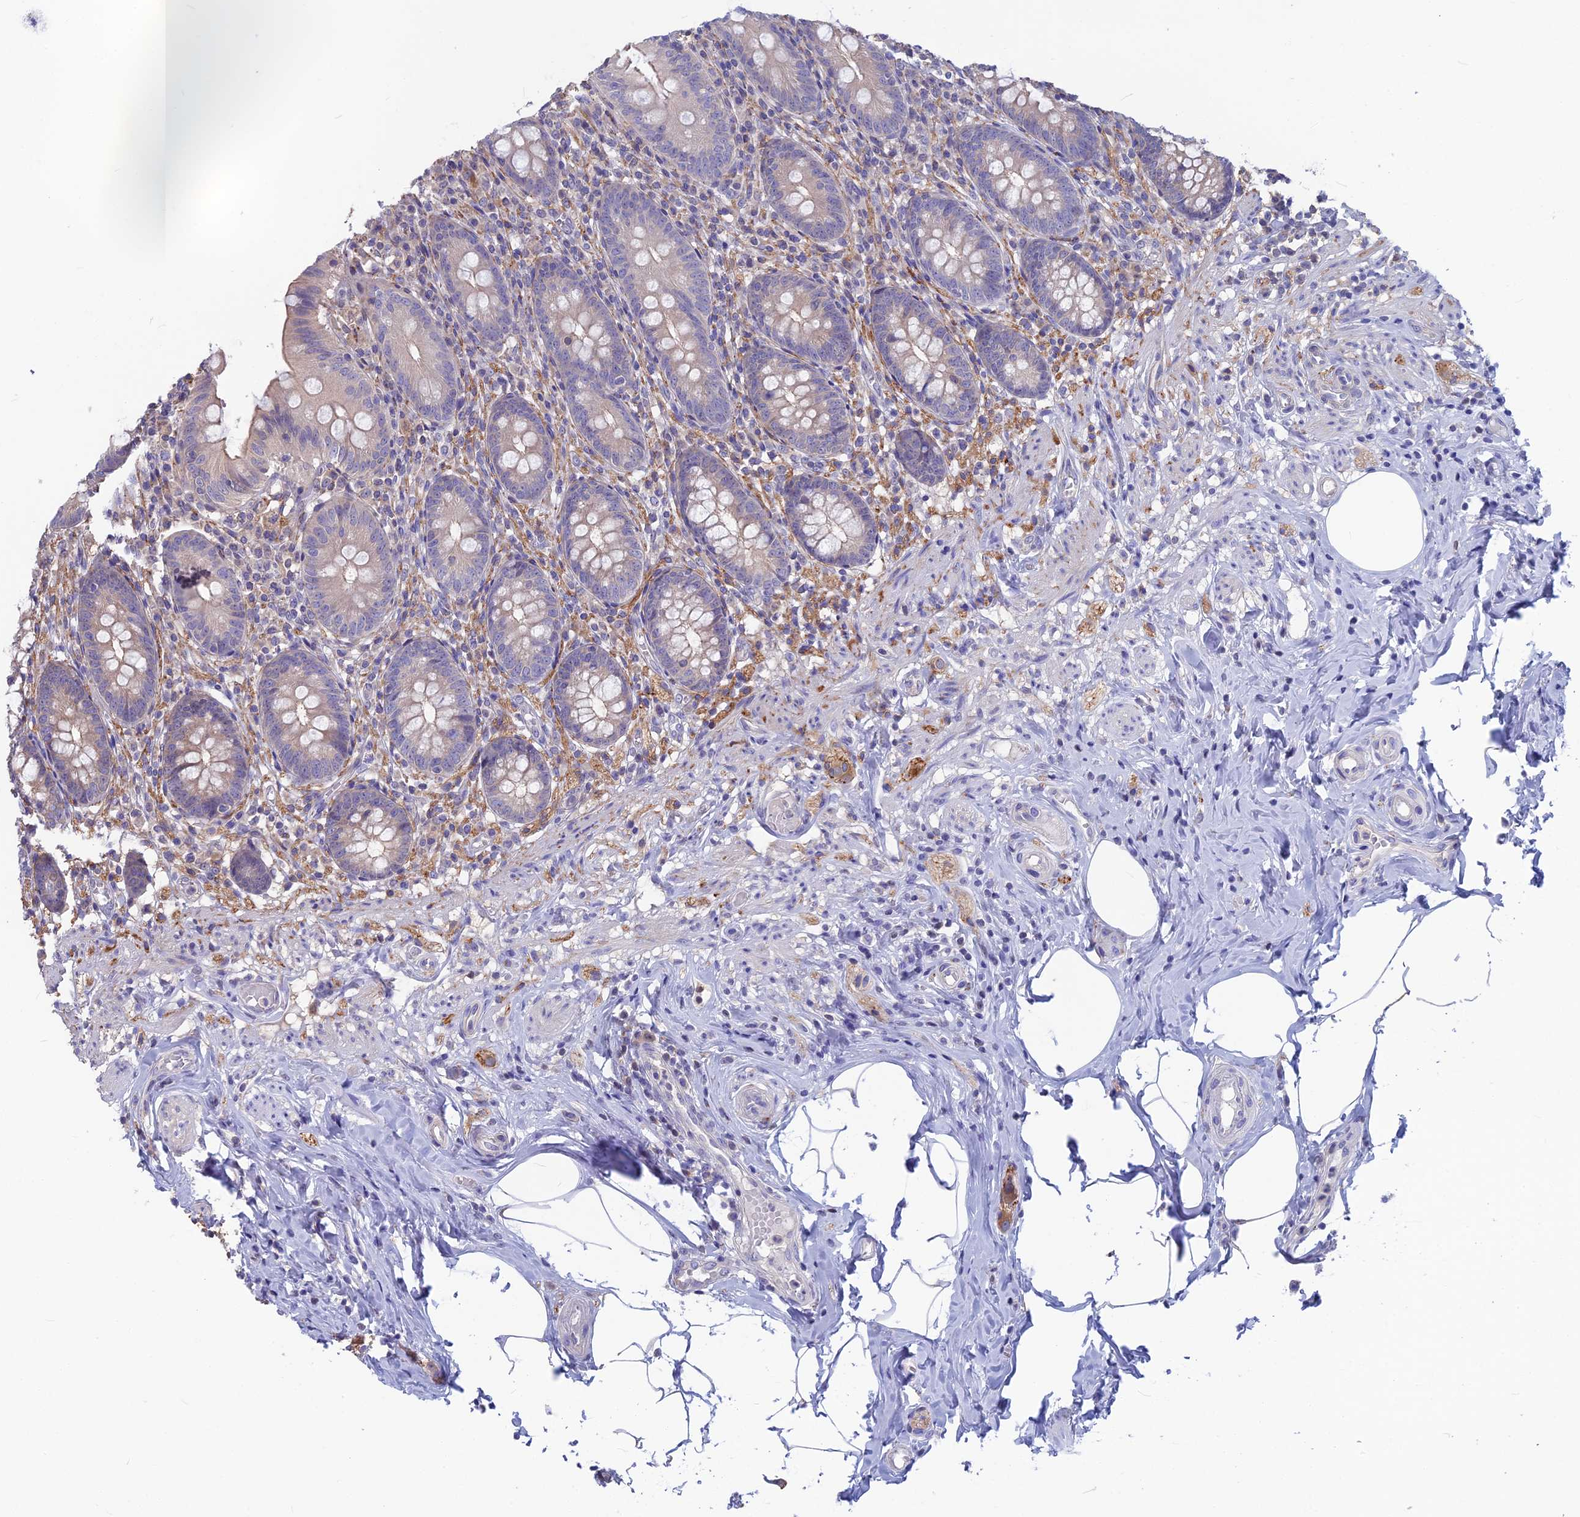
{"staining": {"intensity": "negative", "quantity": "none", "location": "none"}, "tissue": "appendix", "cell_type": "Glandular cells", "image_type": "normal", "snomed": [{"axis": "morphology", "description": "Normal tissue, NOS"}, {"axis": "topography", "description": "Appendix"}], "caption": "This photomicrograph is of benign appendix stained with immunohistochemistry to label a protein in brown with the nuclei are counter-stained blue. There is no staining in glandular cells.", "gene": "SNAP91", "patient": {"sex": "male", "age": 55}}